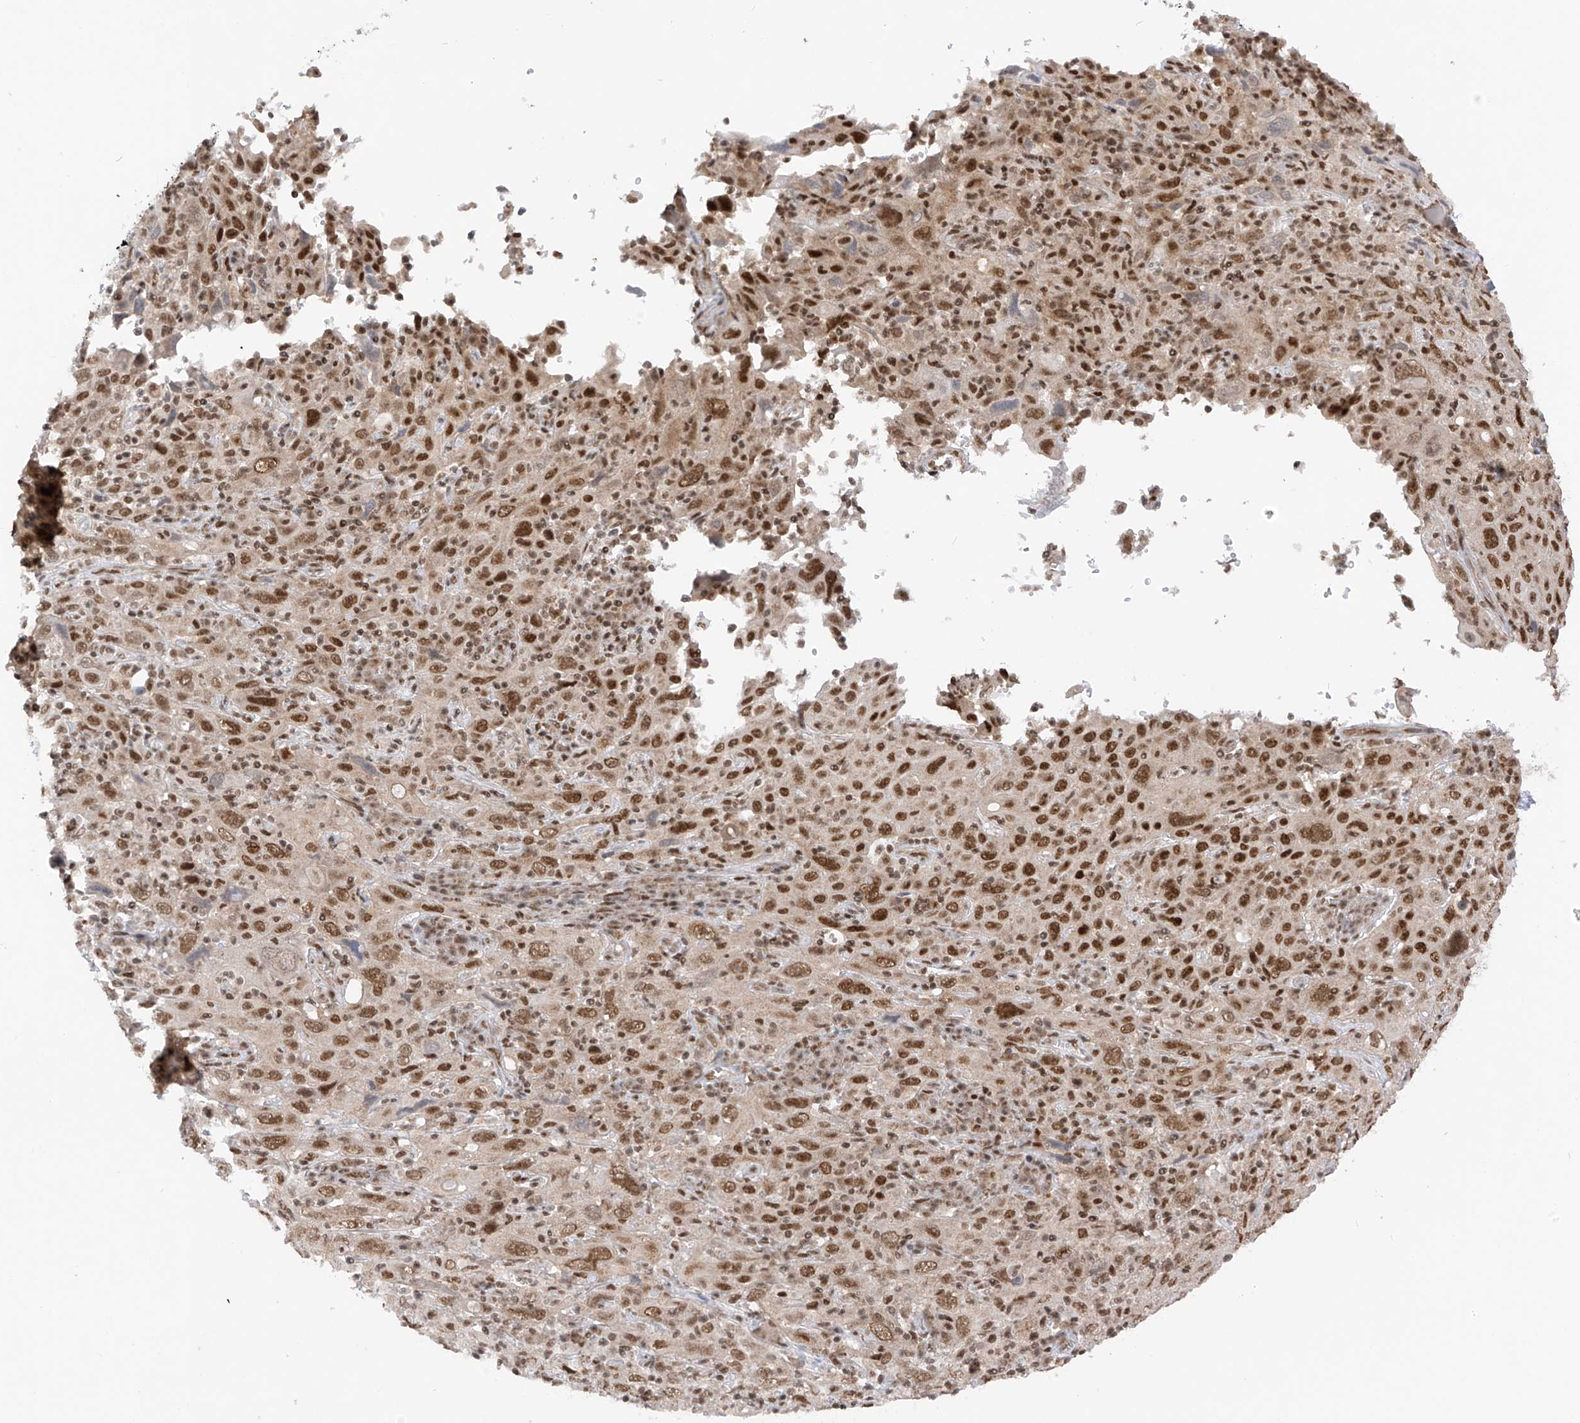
{"staining": {"intensity": "moderate", "quantity": ">75%", "location": "nuclear"}, "tissue": "cervical cancer", "cell_type": "Tumor cells", "image_type": "cancer", "snomed": [{"axis": "morphology", "description": "Squamous cell carcinoma, NOS"}, {"axis": "topography", "description": "Cervix"}], "caption": "Cervical cancer was stained to show a protein in brown. There is medium levels of moderate nuclear staining in approximately >75% of tumor cells.", "gene": "AURKAIP1", "patient": {"sex": "female", "age": 46}}